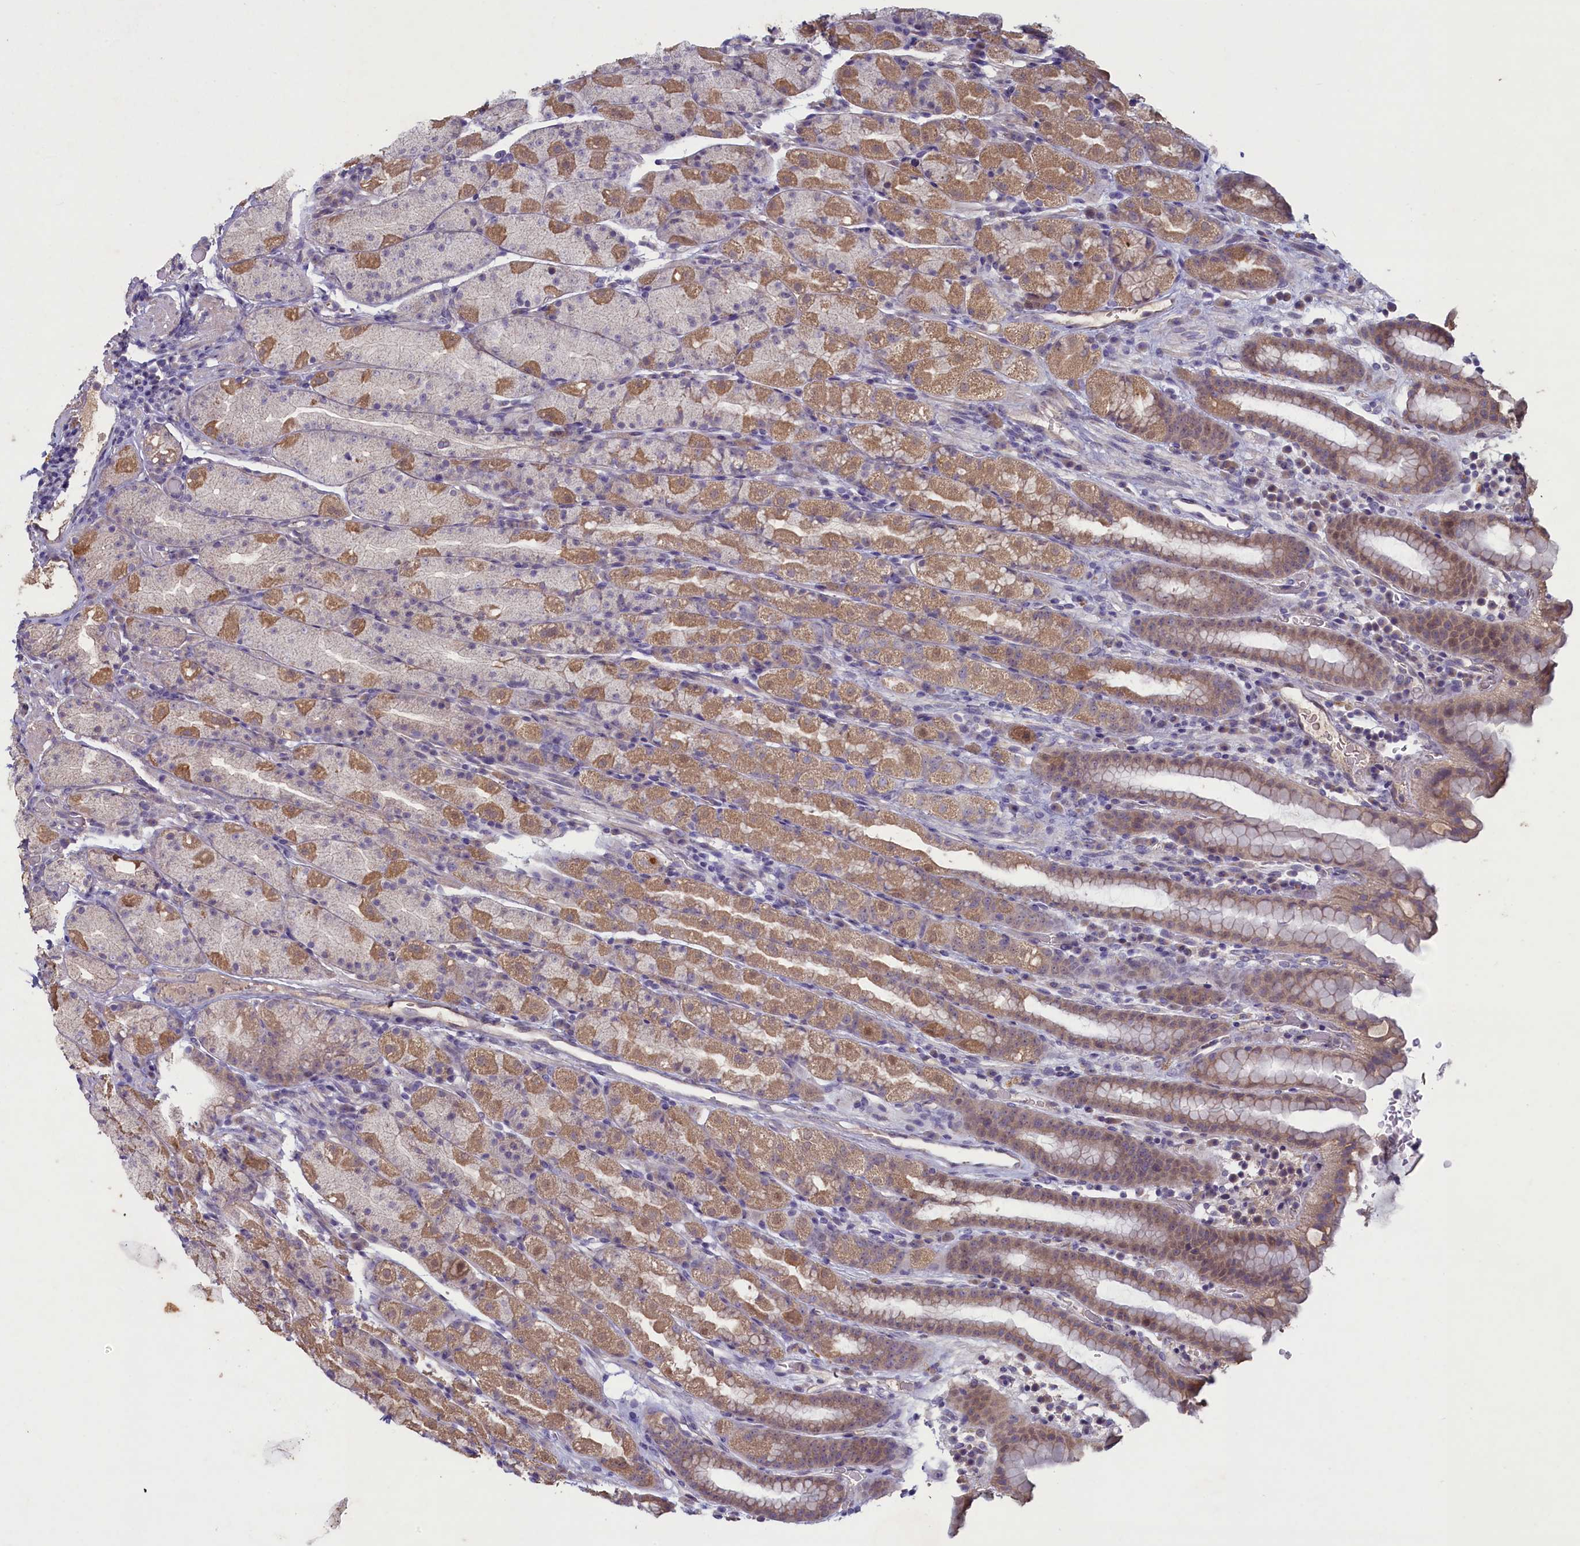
{"staining": {"intensity": "moderate", "quantity": "25%-75%", "location": "cytoplasmic/membranous,nuclear"}, "tissue": "stomach", "cell_type": "Glandular cells", "image_type": "normal", "snomed": [{"axis": "morphology", "description": "Normal tissue, NOS"}, {"axis": "topography", "description": "Stomach, upper"}, {"axis": "topography", "description": "Stomach, lower"}, {"axis": "topography", "description": "Small intestine"}], "caption": "High-power microscopy captured an immunohistochemistry (IHC) photomicrograph of normal stomach, revealing moderate cytoplasmic/membranous,nuclear positivity in about 25%-75% of glandular cells.", "gene": "ATF7IP2", "patient": {"sex": "male", "age": 68}}